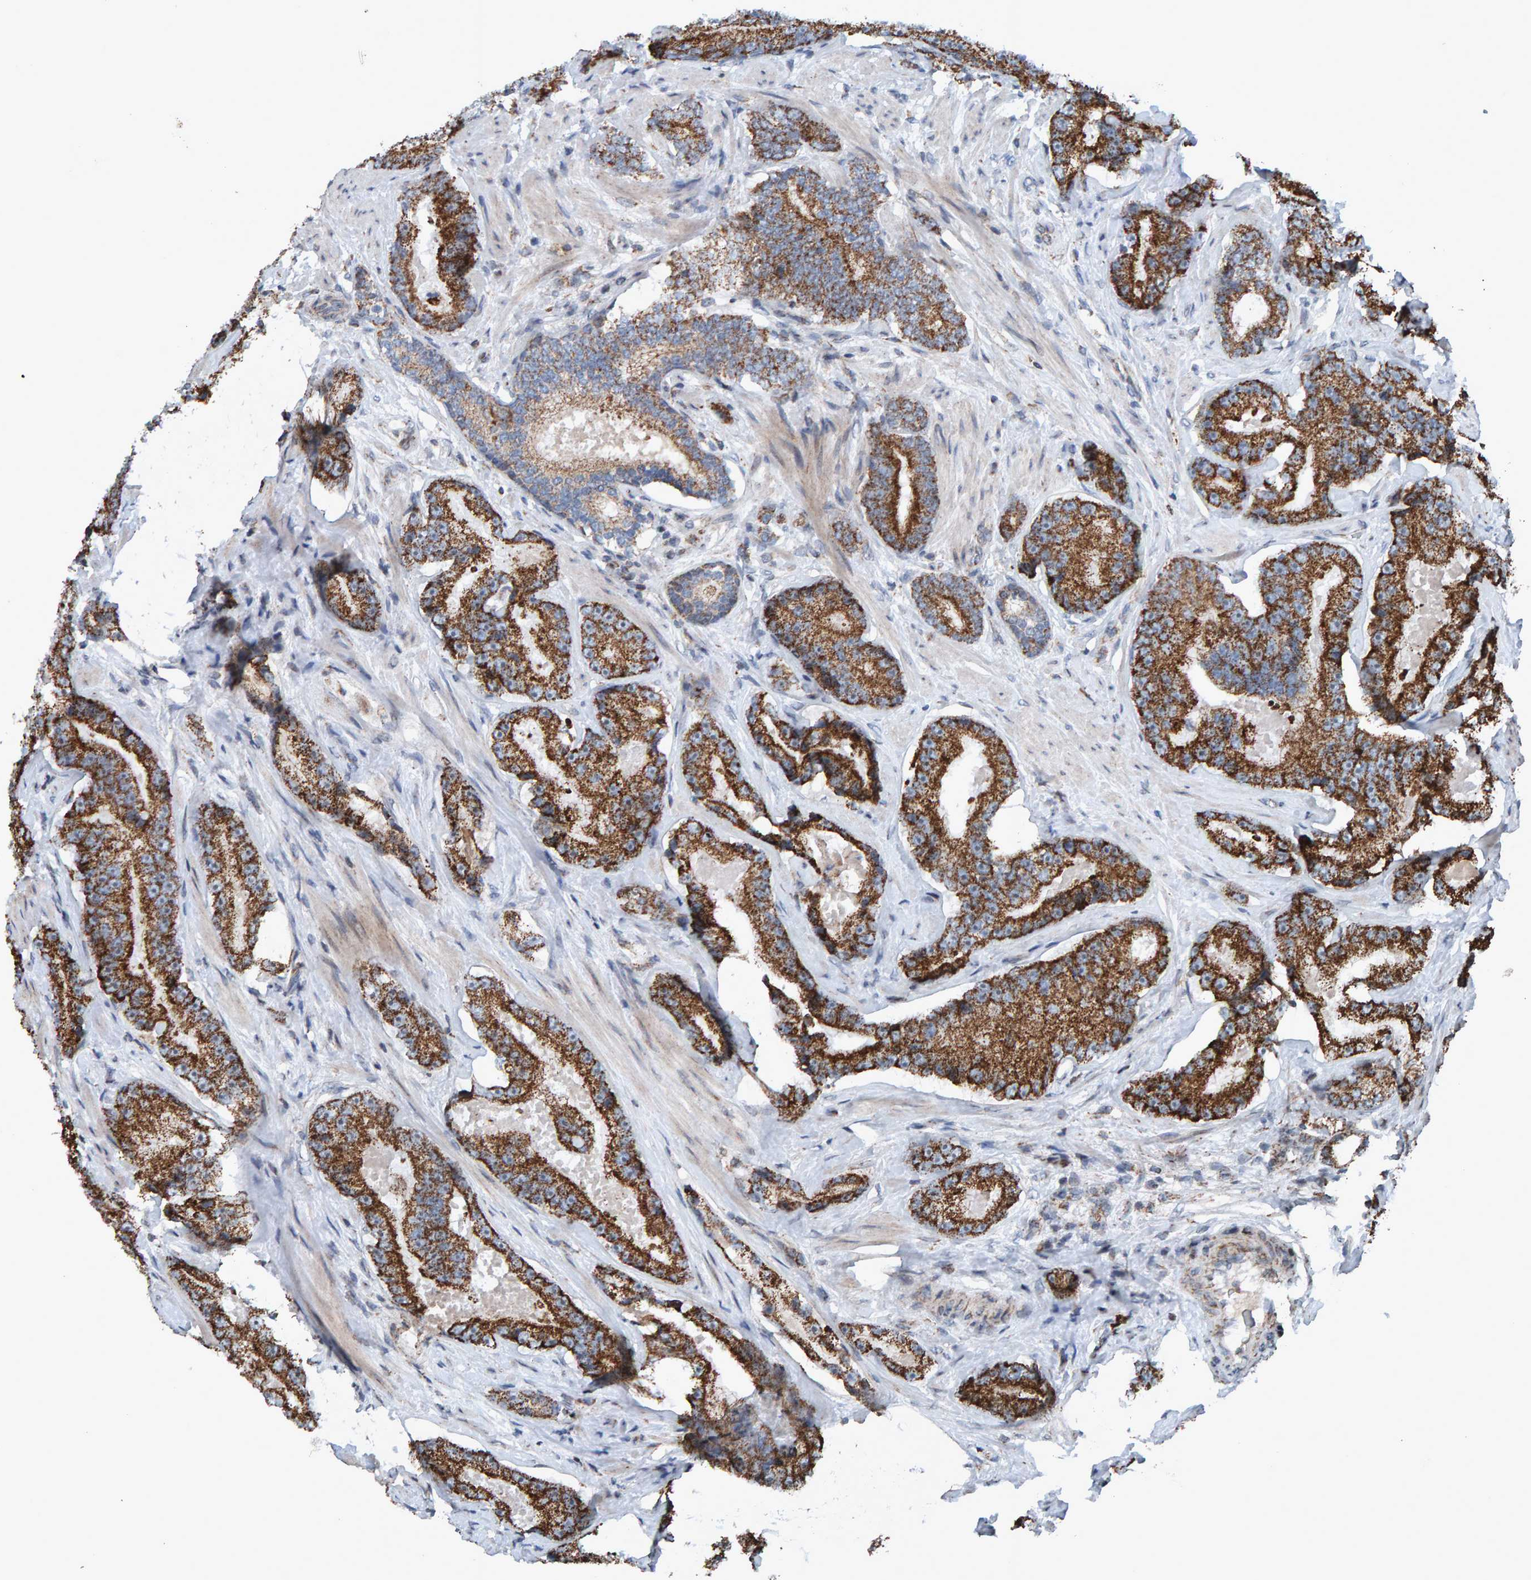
{"staining": {"intensity": "strong", "quantity": ">75%", "location": "cytoplasmic/membranous"}, "tissue": "prostate cancer", "cell_type": "Tumor cells", "image_type": "cancer", "snomed": [{"axis": "morphology", "description": "Adenocarcinoma, High grade"}, {"axis": "topography", "description": "Prostate"}], "caption": "There is high levels of strong cytoplasmic/membranous expression in tumor cells of prostate cancer (high-grade adenocarcinoma), as demonstrated by immunohistochemical staining (brown color).", "gene": "ZNF48", "patient": {"sex": "male", "age": 55}}